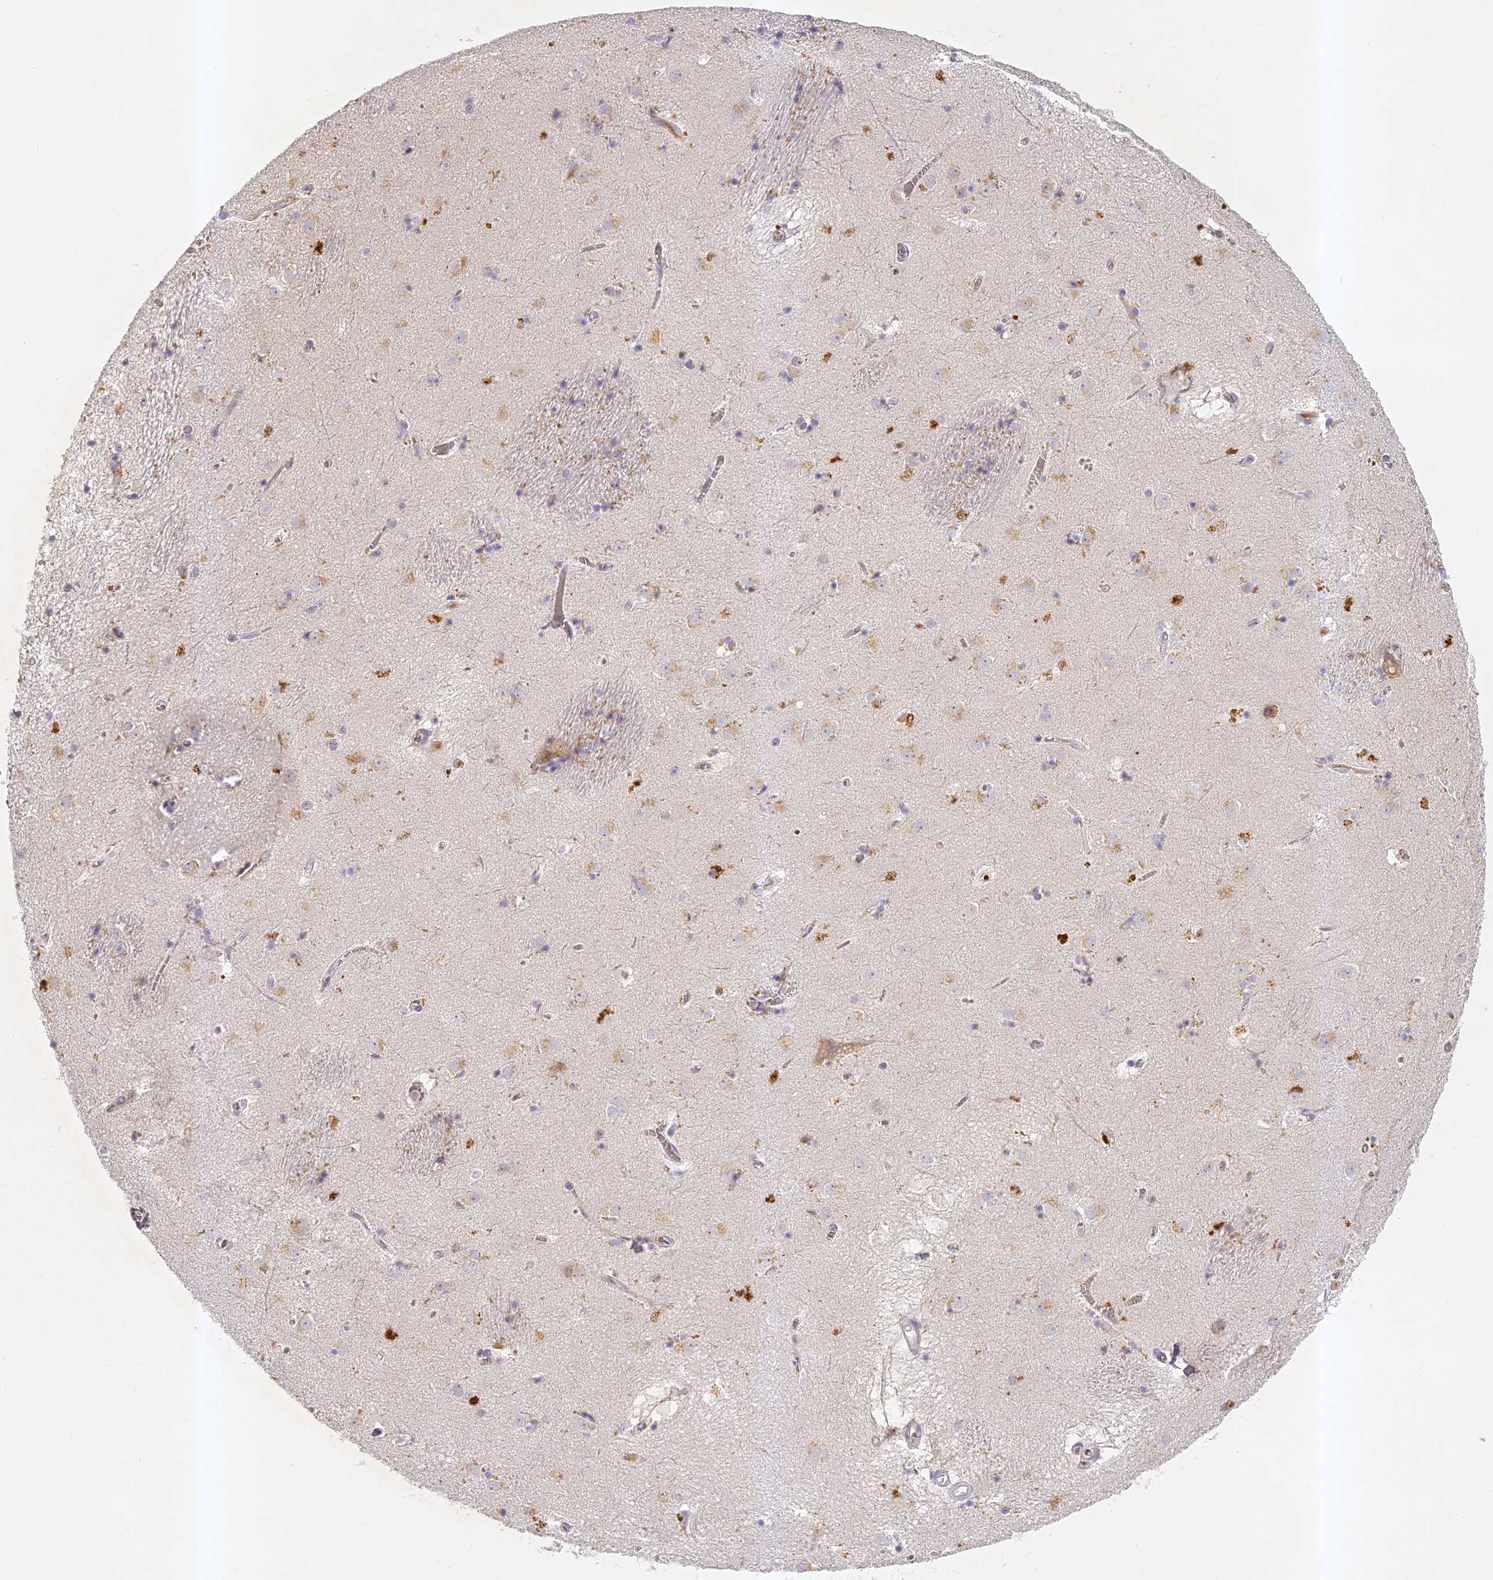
{"staining": {"intensity": "weak", "quantity": "<25%", "location": "cytoplasmic/membranous"}, "tissue": "caudate", "cell_type": "Glial cells", "image_type": "normal", "snomed": [{"axis": "morphology", "description": "Normal tissue, NOS"}, {"axis": "topography", "description": "Lateral ventricle wall"}], "caption": "This is an immunohistochemistry histopathology image of normal human caudate. There is no positivity in glial cells.", "gene": "ELL3", "patient": {"sex": "male", "age": 70}}